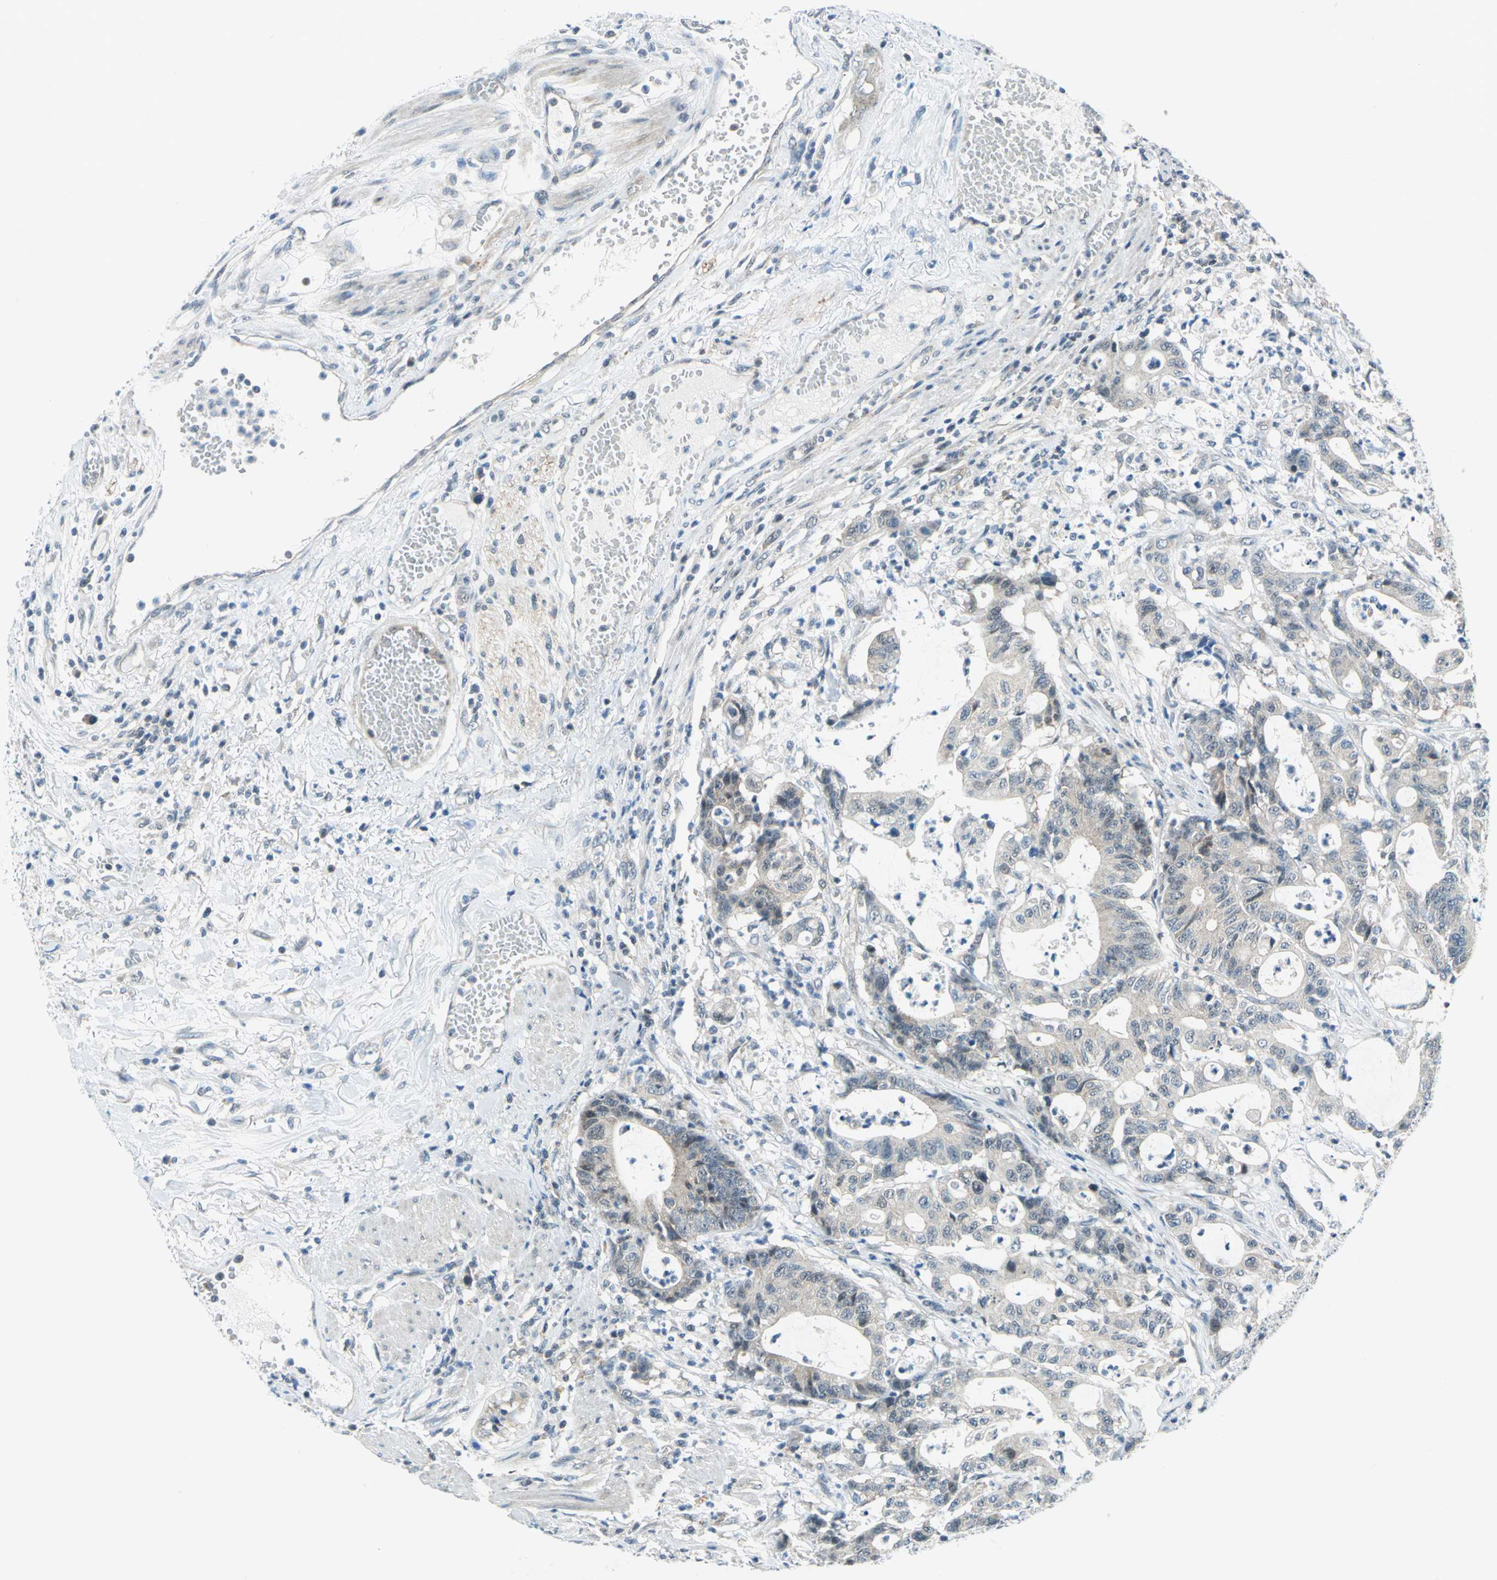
{"staining": {"intensity": "weak", "quantity": "25%-75%", "location": "cytoplasmic/membranous"}, "tissue": "colorectal cancer", "cell_type": "Tumor cells", "image_type": "cancer", "snomed": [{"axis": "morphology", "description": "Adenocarcinoma, NOS"}, {"axis": "topography", "description": "Colon"}], "caption": "Immunohistochemistry (IHC) photomicrograph of colorectal adenocarcinoma stained for a protein (brown), which shows low levels of weak cytoplasmic/membranous staining in about 25%-75% of tumor cells.", "gene": "PIN1", "patient": {"sex": "female", "age": 84}}